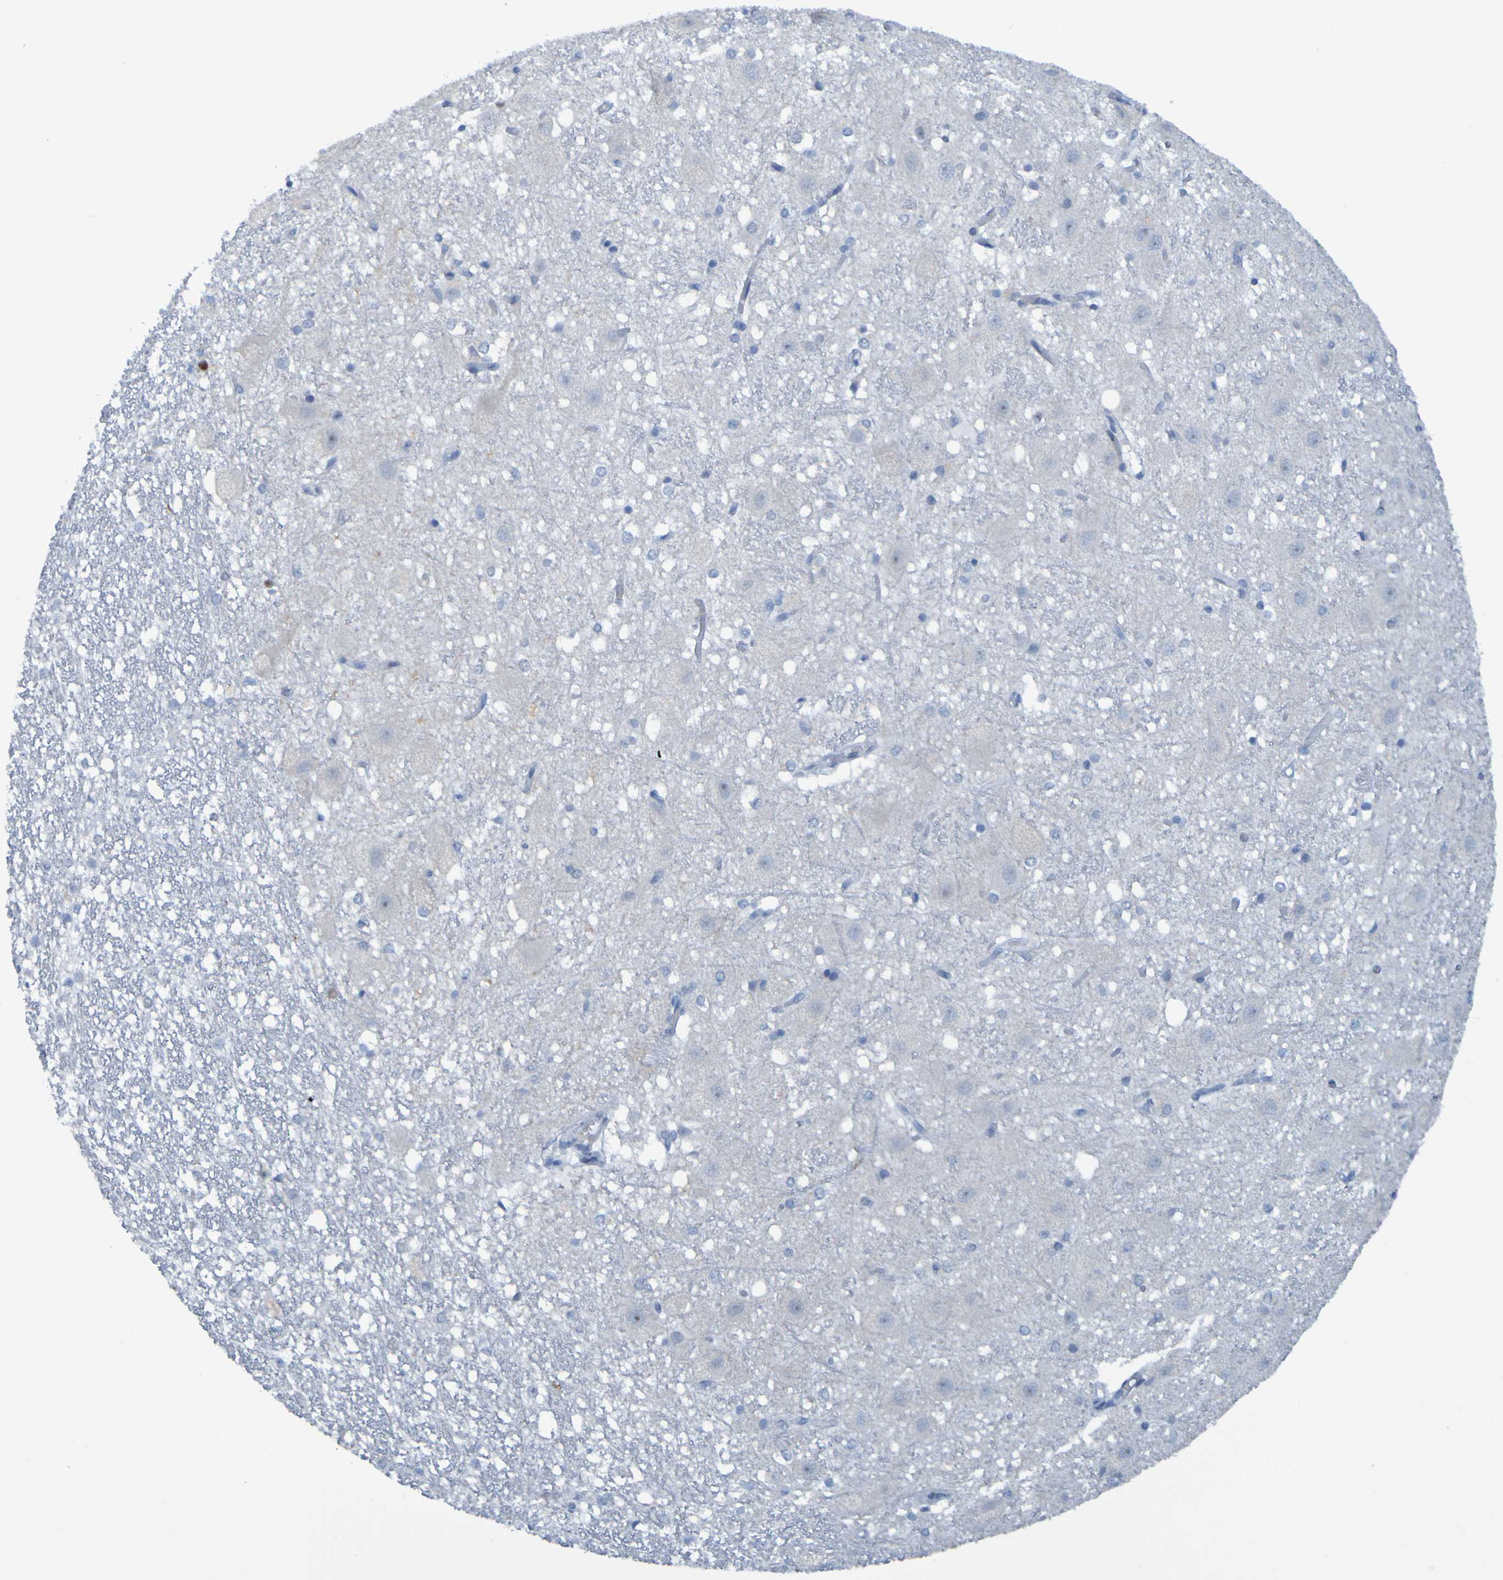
{"staining": {"intensity": "negative", "quantity": "none", "location": "none"}, "tissue": "hippocampus", "cell_type": "Glial cells", "image_type": "normal", "snomed": [{"axis": "morphology", "description": "Normal tissue, NOS"}, {"axis": "topography", "description": "Hippocampus"}], "caption": "IHC of unremarkable hippocampus shows no staining in glial cells.", "gene": "USP36", "patient": {"sex": "female", "age": 19}}